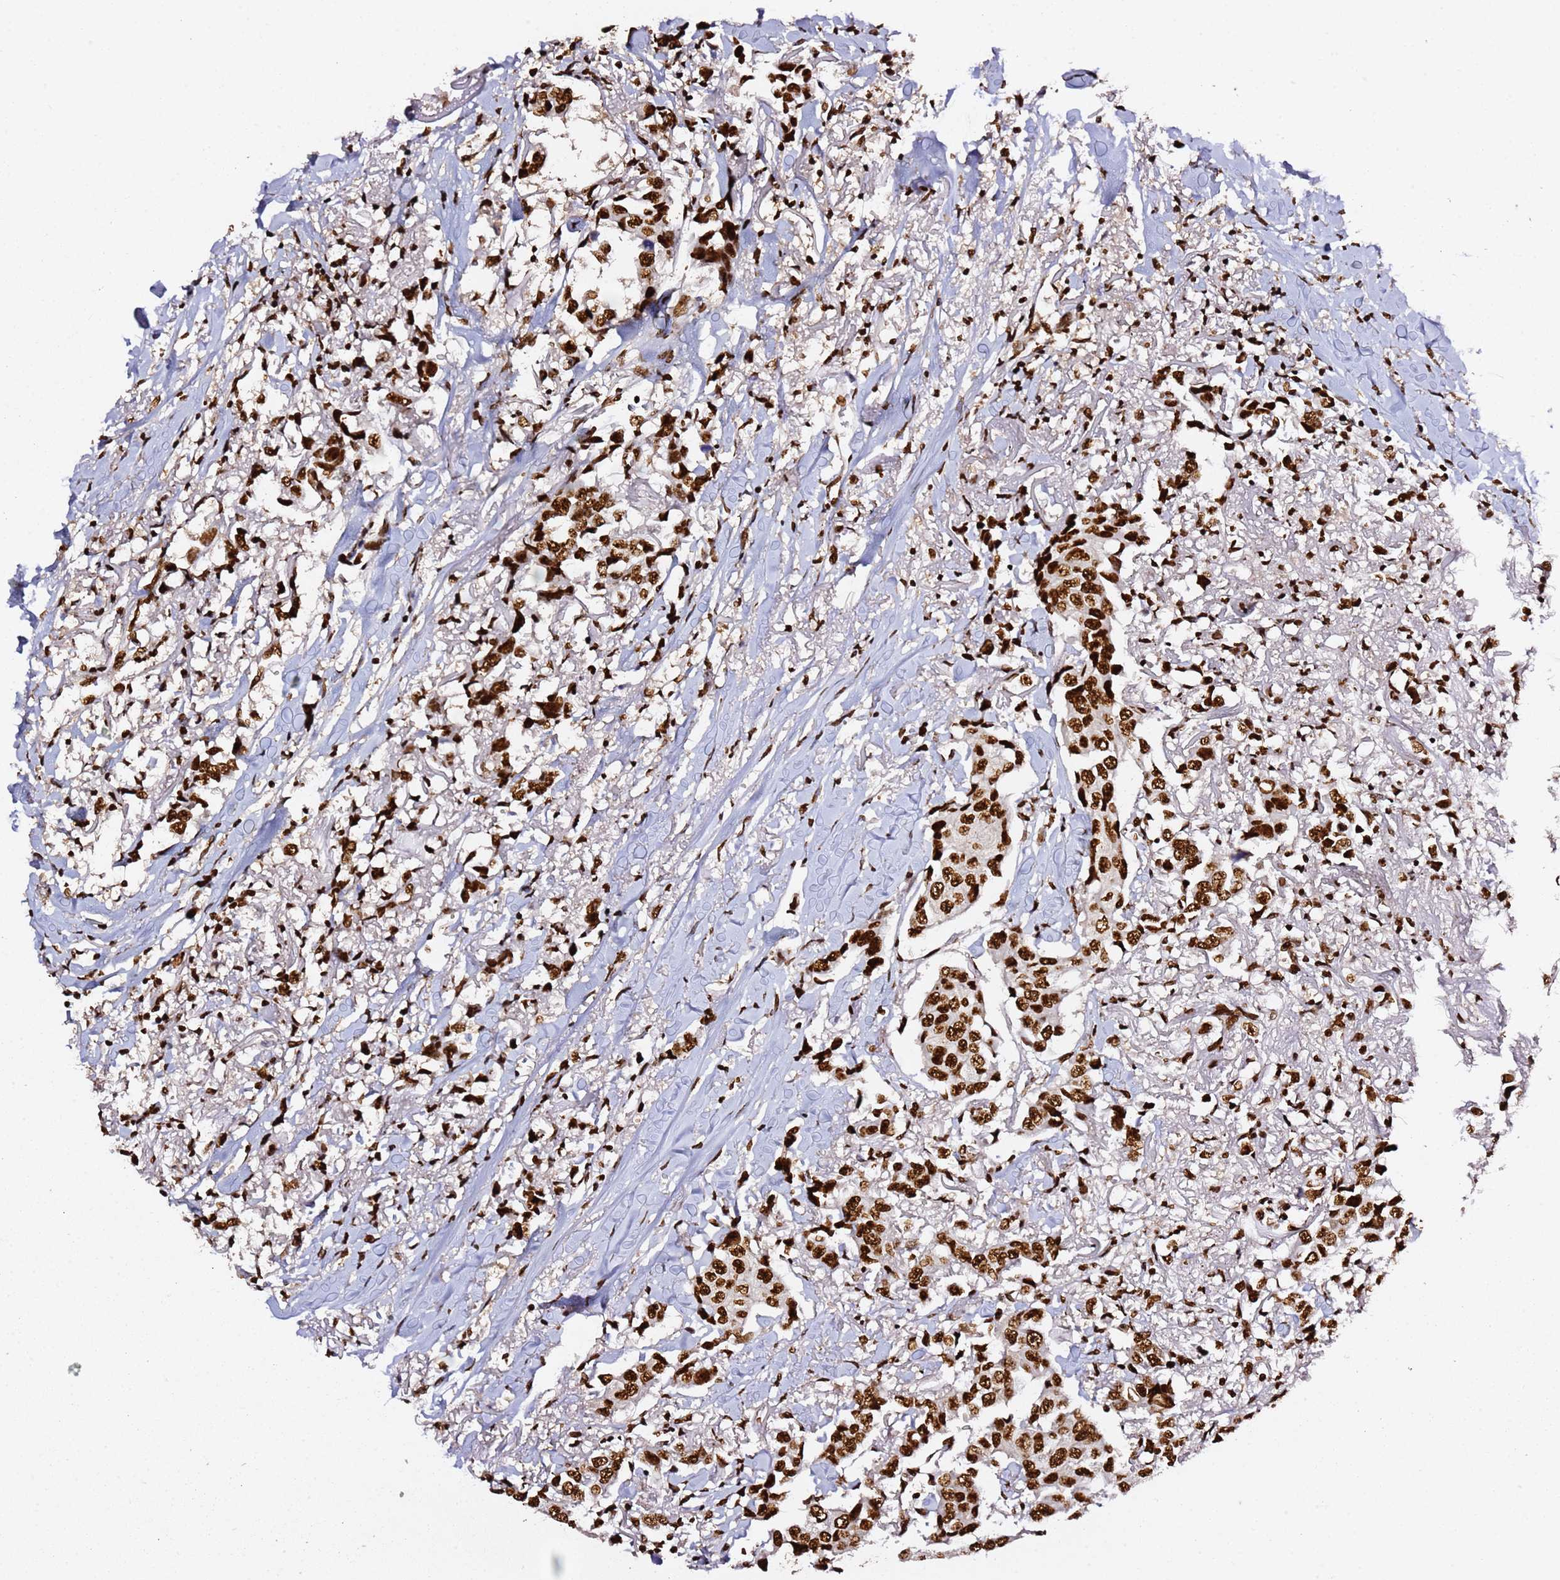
{"staining": {"intensity": "strong", "quantity": ">75%", "location": "nuclear"}, "tissue": "breast cancer", "cell_type": "Tumor cells", "image_type": "cancer", "snomed": [{"axis": "morphology", "description": "Duct carcinoma"}, {"axis": "topography", "description": "Breast"}], "caption": "Immunohistochemical staining of human breast cancer (infiltrating ductal carcinoma) shows high levels of strong nuclear protein expression in about >75% of tumor cells. The staining is performed using DAB brown chromogen to label protein expression. The nuclei are counter-stained blue using hematoxylin.", "gene": "C6orf226", "patient": {"sex": "female", "age": 80}}